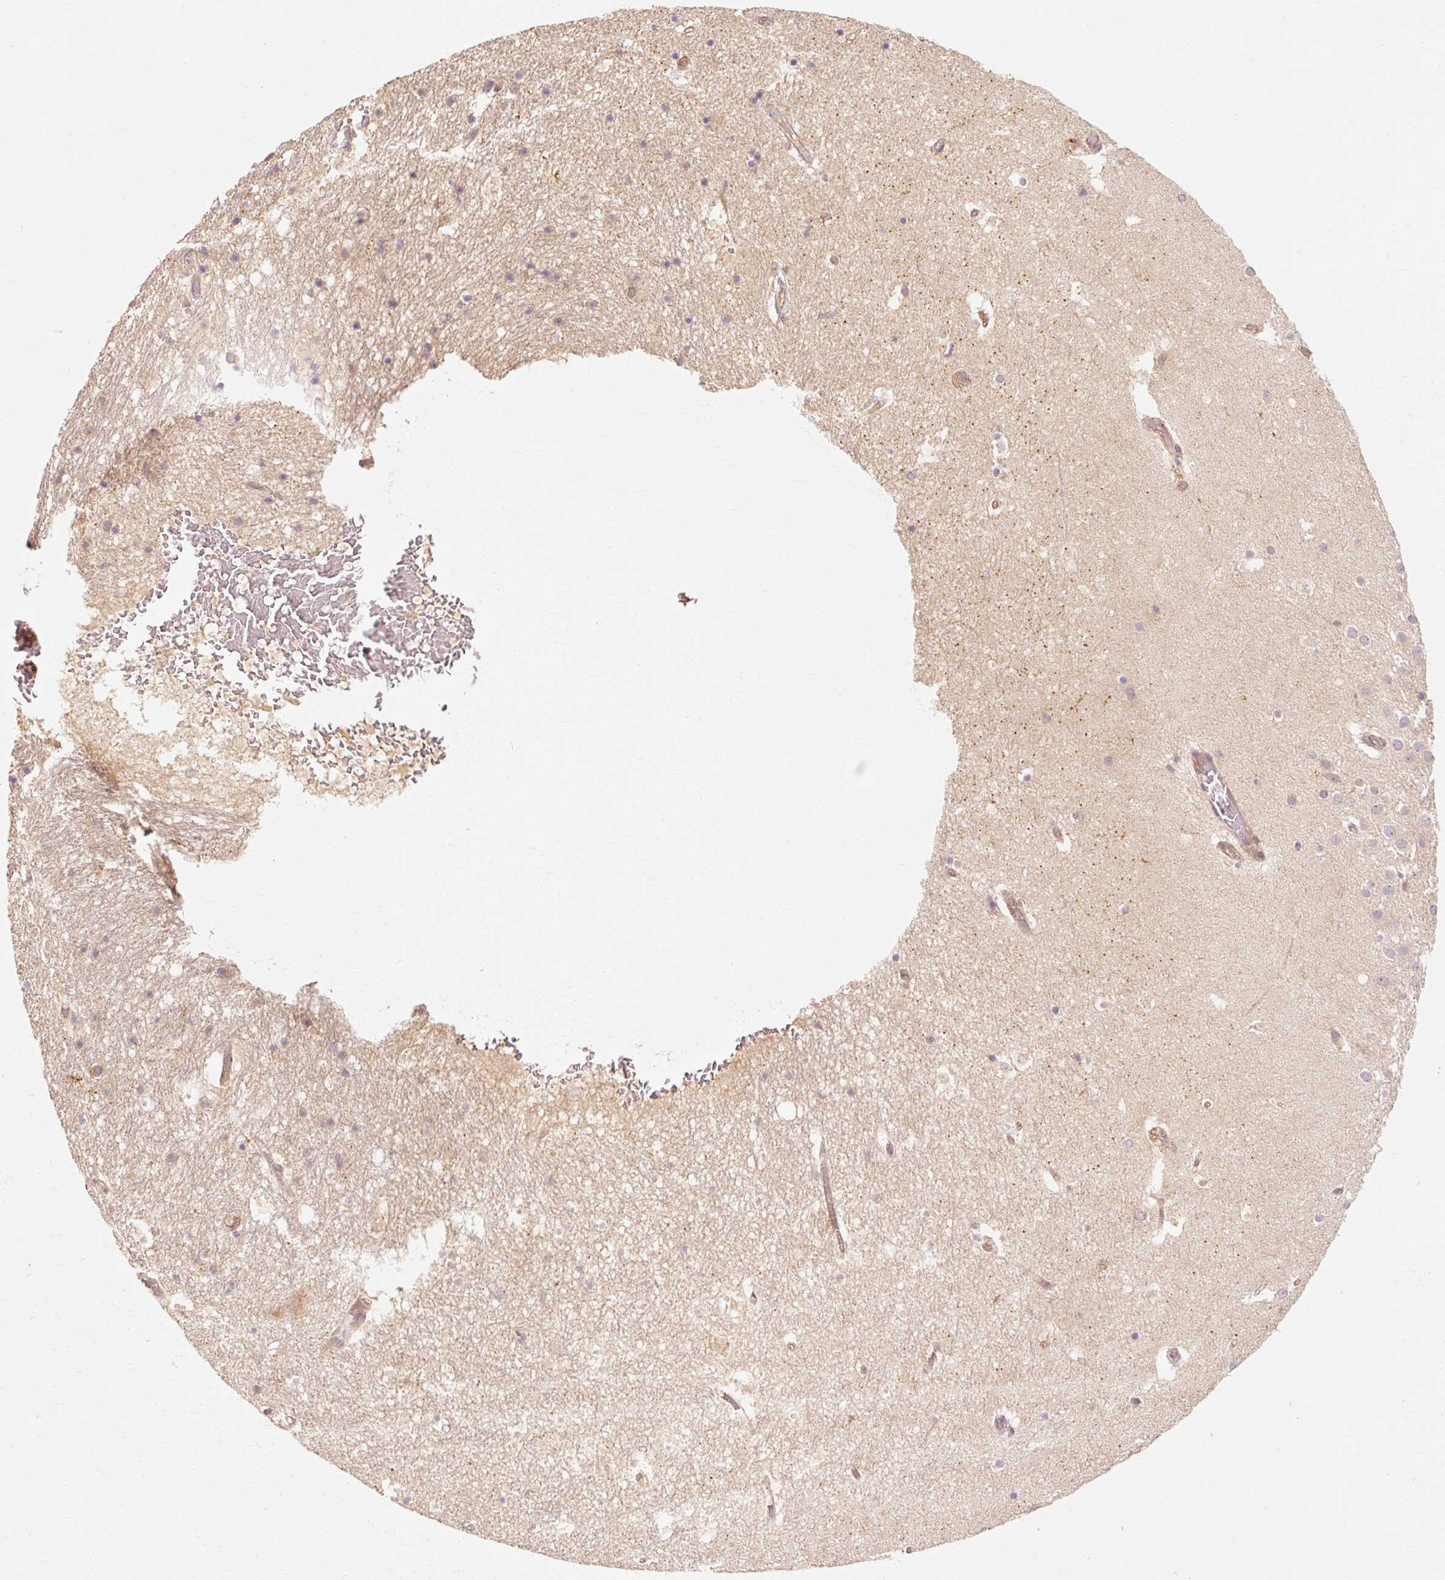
{"staining": {"intensity": "negative", "quantity": "none", "location": "none"}, "tissue": "hippocampus", "cell_type": "Glial cells", "image_type": "normal", "snomed": [{"axis": "morphology", "description": "Normal tissue, NOS"}, {"axis": "topography", "description": "Hippocampus"}], "caption": "A high-resolution image shows immunohistochemistry staining of benign hippocampus, which shows no significant expression in glial cells. (DAB IHC visualized using brightfield microscopy, high magnification).", "gene": "CTNNA1", "patient": {"sex": "female", "age": 52}}